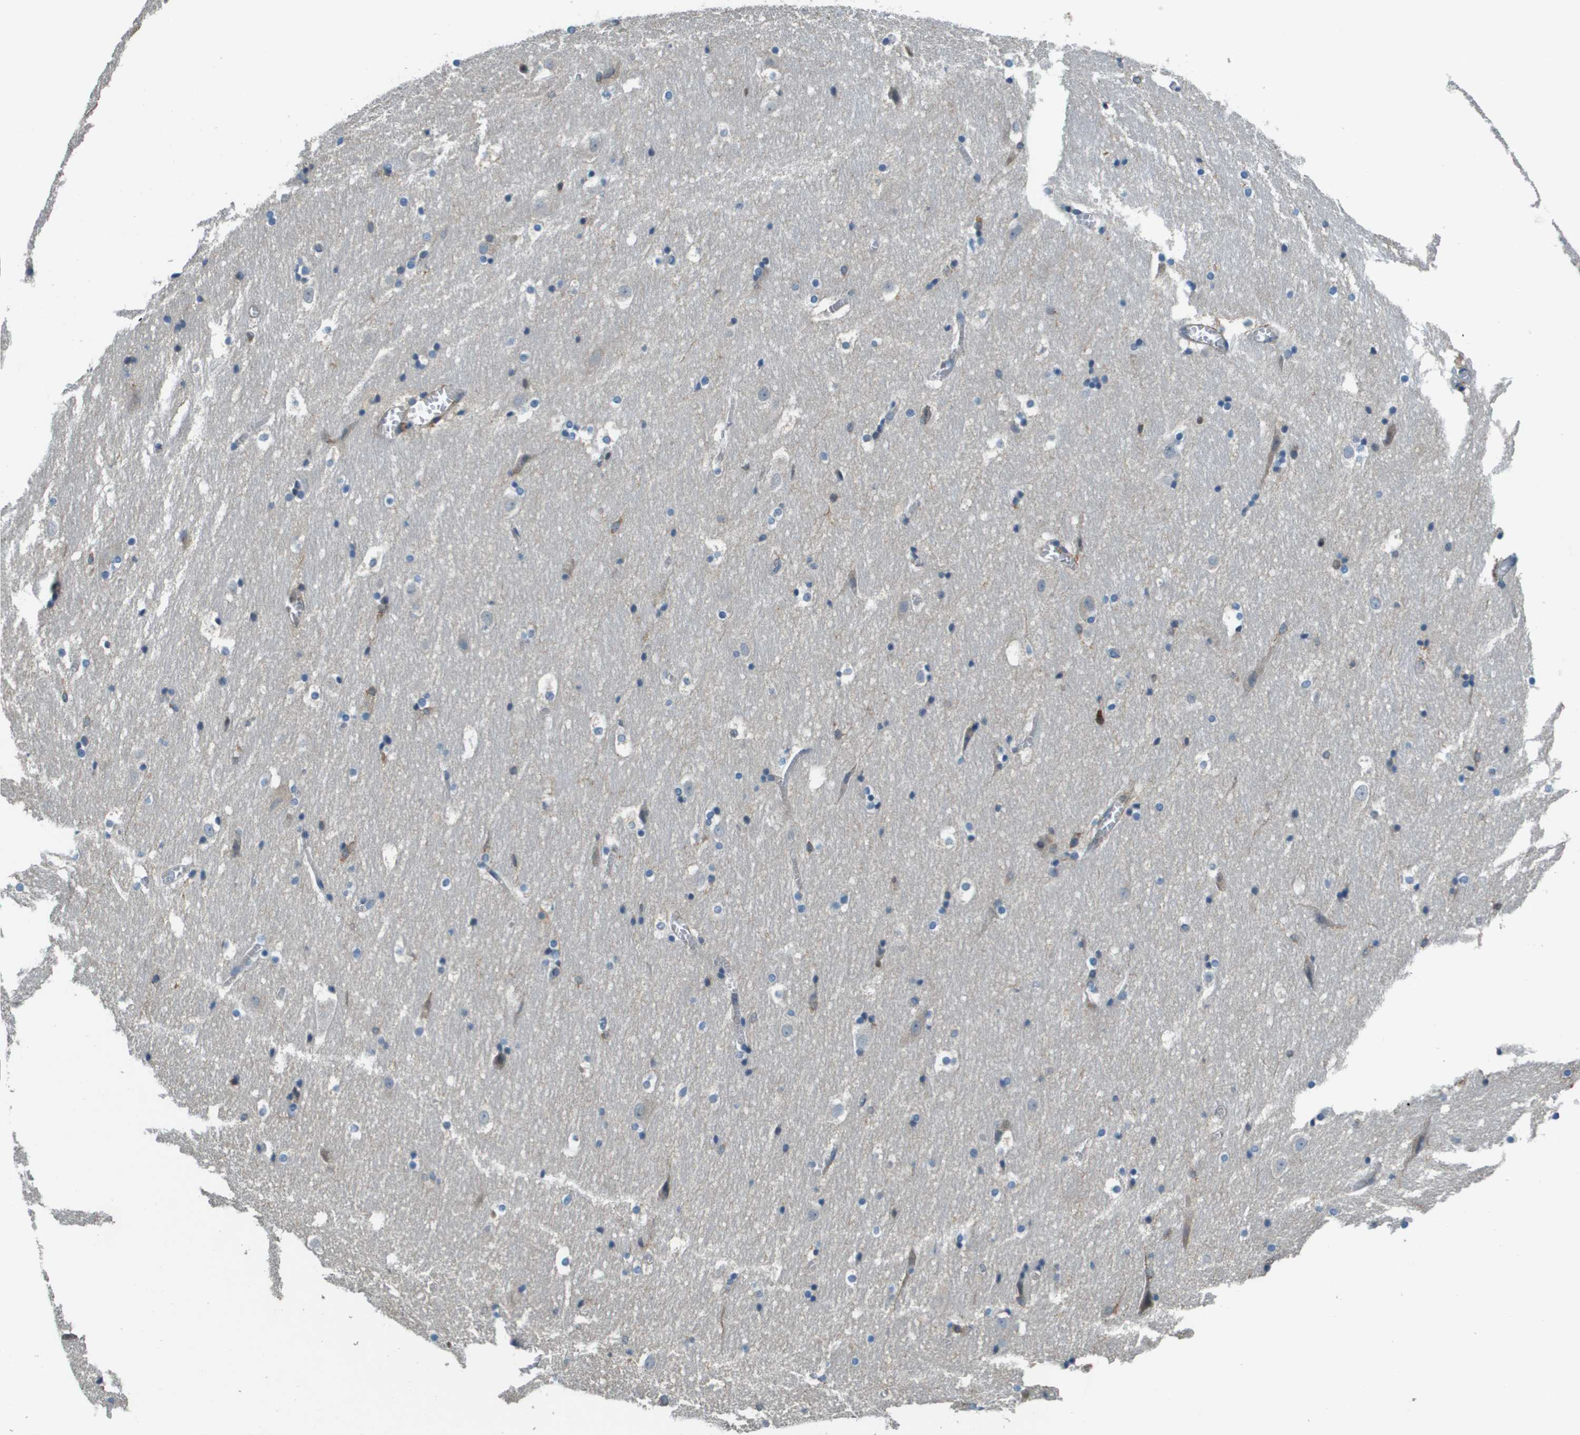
{"staining": {"intensity": "negative", "quantity": "none", "location": "none"}, "tissue": "hippocampus", "cell_type": "Glial cells", "image_type": "normal", "snomed": [{"axis": "morphology", "description": "Normal tissue, NOS"}, {"axis": "topography", "description": "Hippocampus"}], "caption": "IHC image of normal hippocampus stained for a protein (brown), which shows no positivity in glial cells.", "gene": "SAMSN1", "patient": {"sex": "male", "age": 45}}